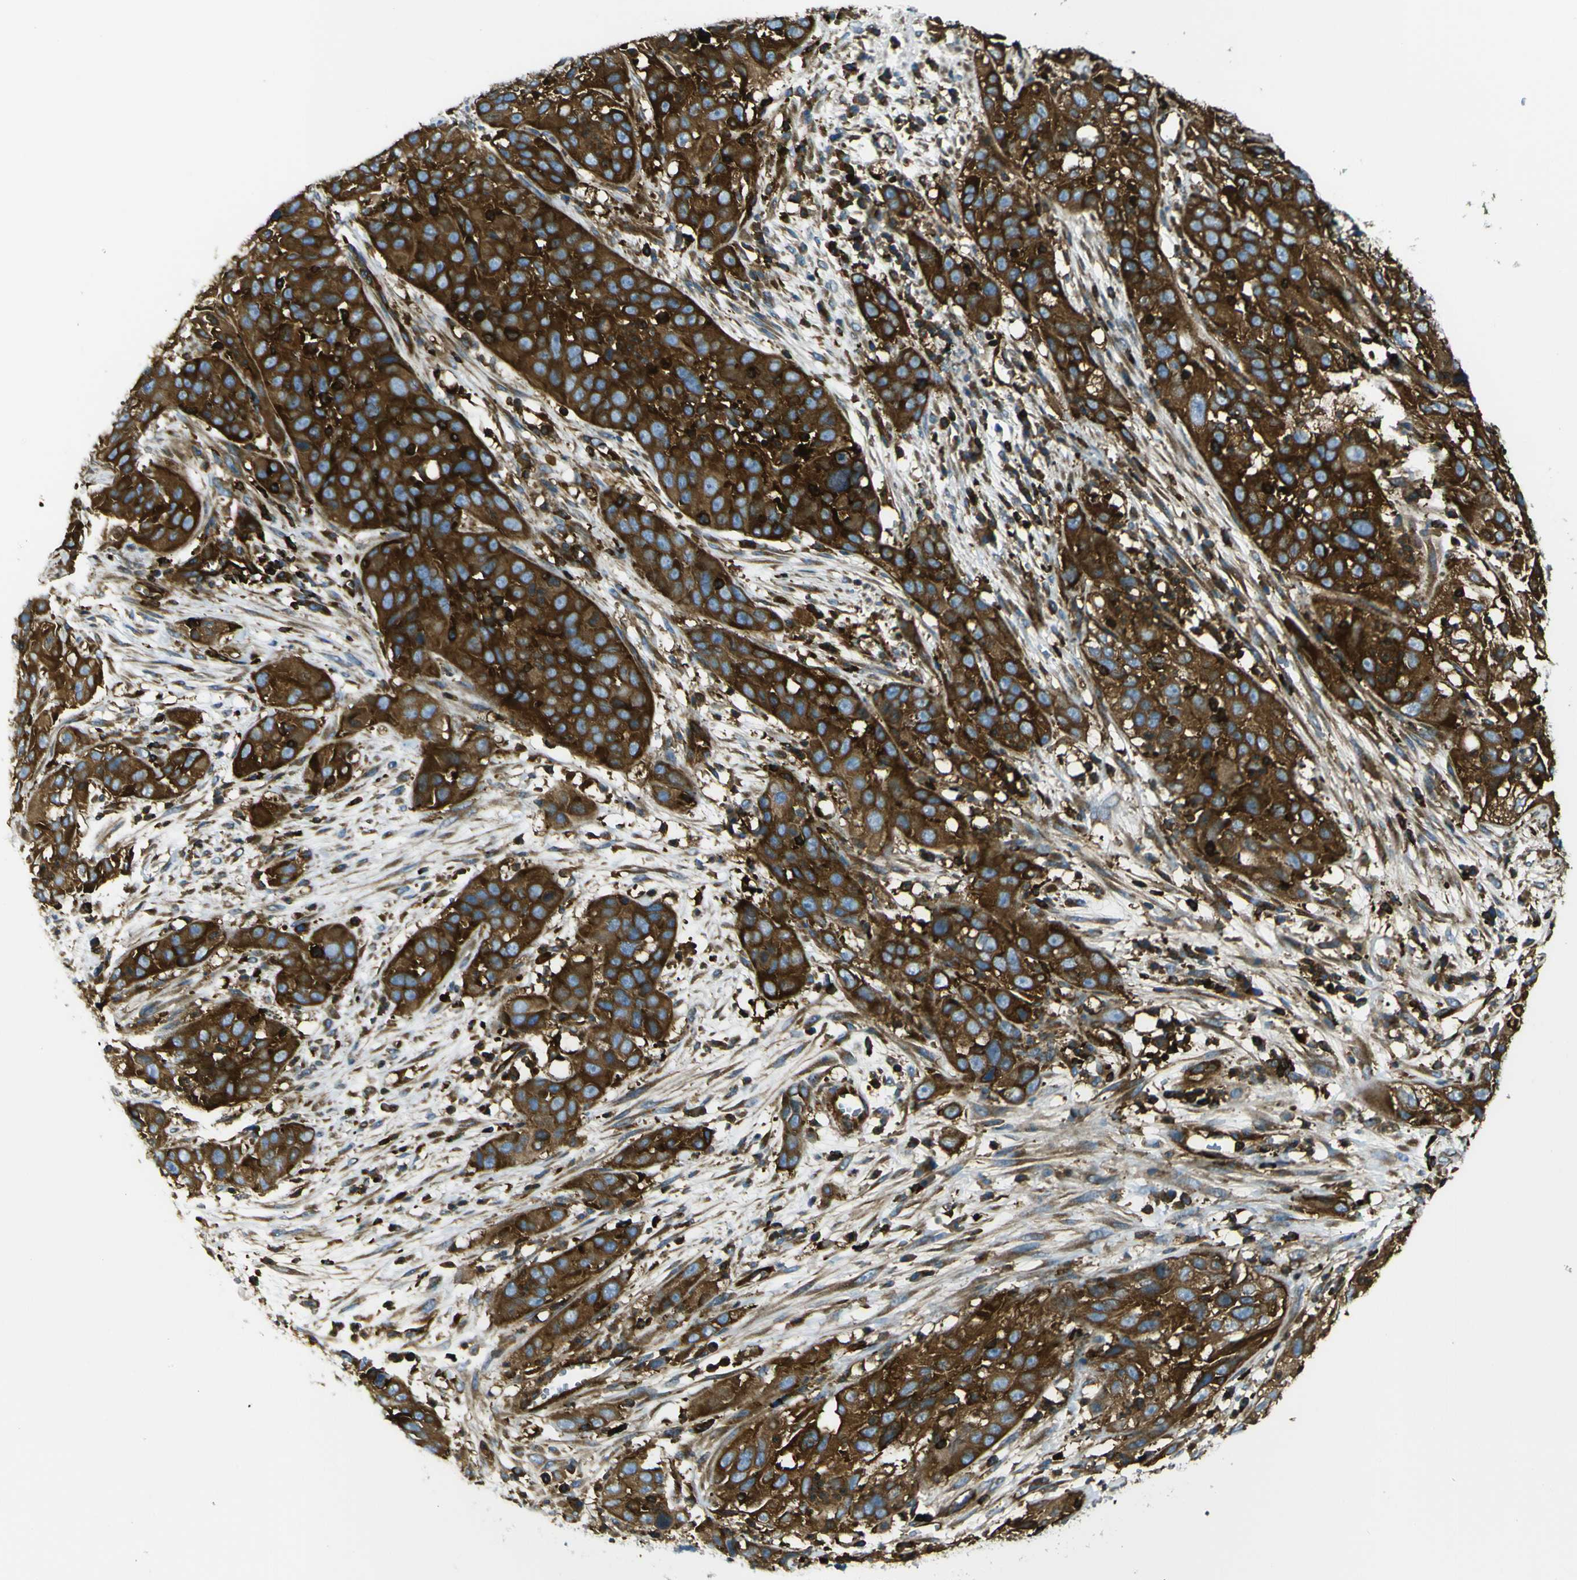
{"staining": {"intensity": "strong", "quantity": ">75%", "location": "cytoplasmic/membranous"}, "tissue": "cervical cancer", "cell_type": "Tumor cells", "image_type": "cancer", "snomed": [{"axis": "morphology", "description": "Squamous cell carcinoma, NOS"}, {"axis": "topography", "description": "Cervix"}], "caption": "High-magnification brightfield microscopy of cervical cancer stained with DAB (3,3'-diaminobenzidine) (brown) and counterstained with hematoxylin (blue). tumor cells exhibit strong cytoplasmic/membranous positivity is appreciated in approximately>75% of cells.", "gene": "ARHGEF1", "patient": {"sex": "female", "age": 32}}